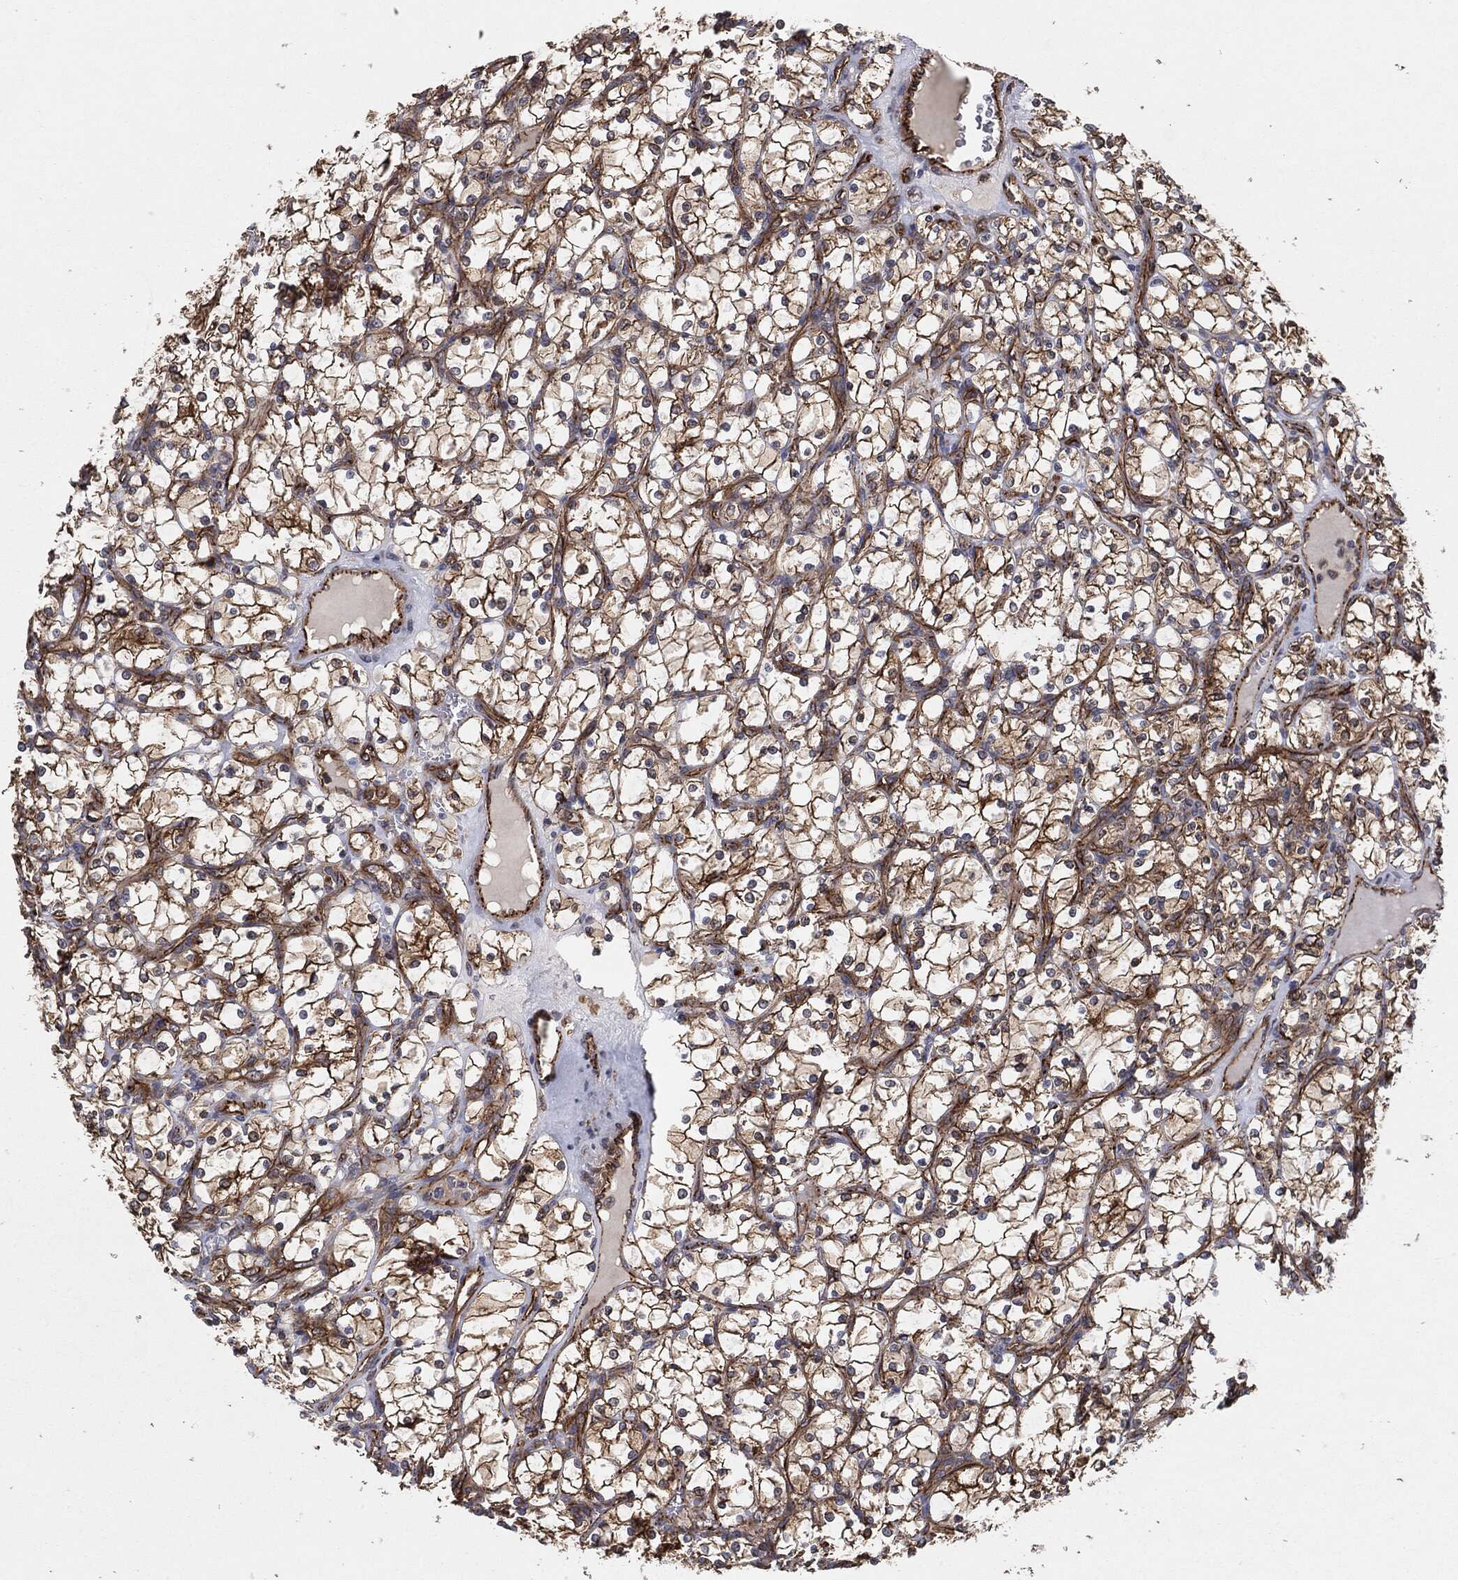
{"staining": {"intensity": "strong", "quantity": "25%-75%", "location": "cytoplasmic/membranous"}, "tissue": "renal cancer", "cell_type": "Tumor cells", "image_type": "cancer", "snomed": [{"axis": "morphology", "description": "Adenocarcinoma, NOS"}, {"axis": "topography", "description": "Kidney"}], "caption": "Immunohistochemistry (IHC) (DAB) staining of human adenocarcinoma (renal) reveals strong cytoplasmic/membranous protein expression in approximately 25%-75% of tumor cells.", "gene": "CTNNA1", "patient": {"sex": "female", "age": 69}}